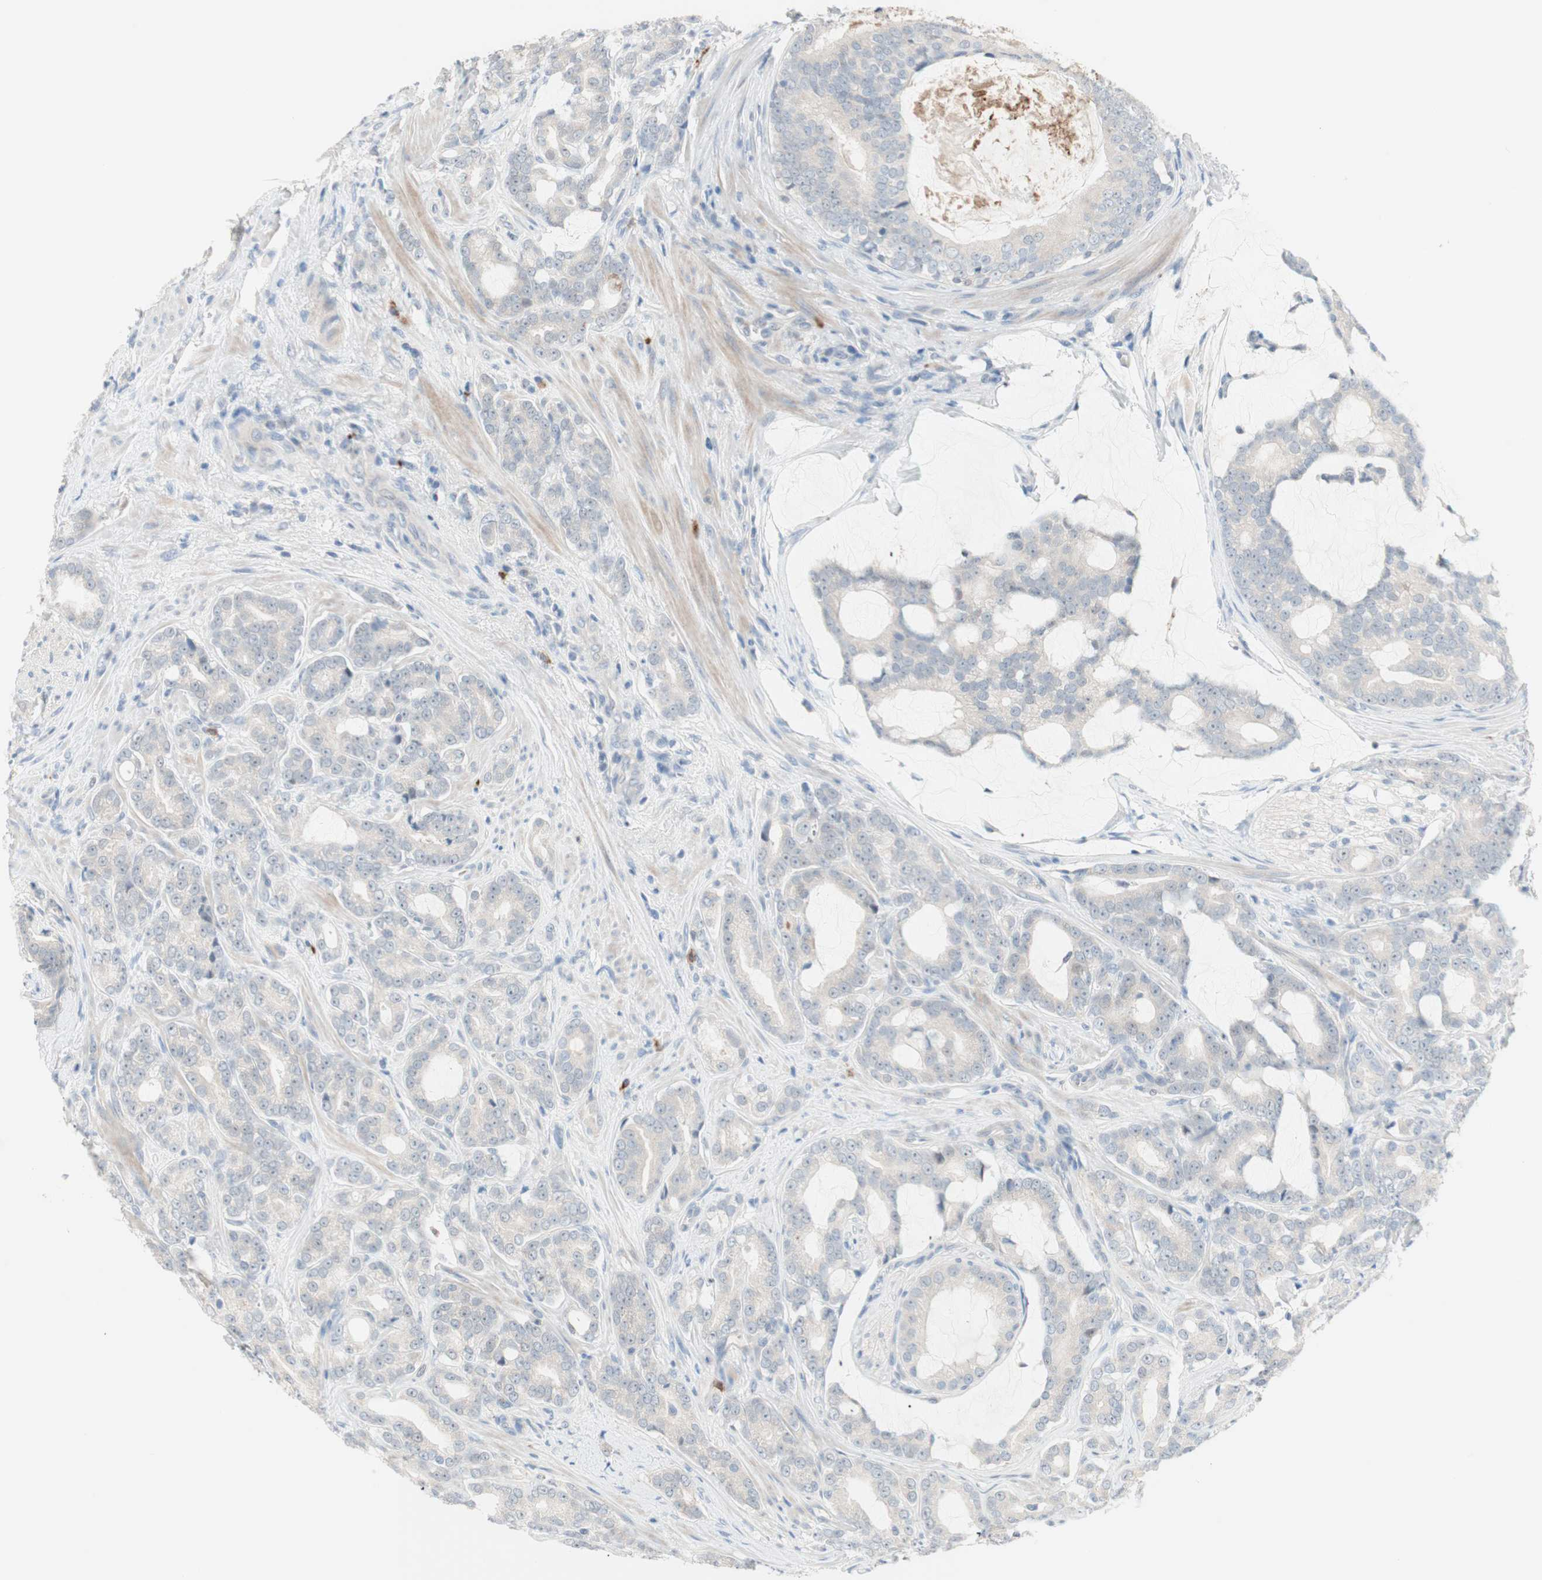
{"staining": {"intensity": "weak", "quantity": "<25%", "location": "cytoplasmic/membranous"}, "tissue": "prostate cancer", "cell_type": "Tumor cells", "image_type": "cancer", "snomed": [{"axis": "morphology", "description": "Adenocarcinoma, Low grade"}, {"axis": "topography", "description": "Prostate"}], "caption": "High power microscopy photomicrograph of an immunohistochemistry image of adenocarcinoma (low-grade) (prostate), revealing no significant expression in tumor cells.", "gene": "PDZK1", "patient": {"sex": "male", "age": 58}}